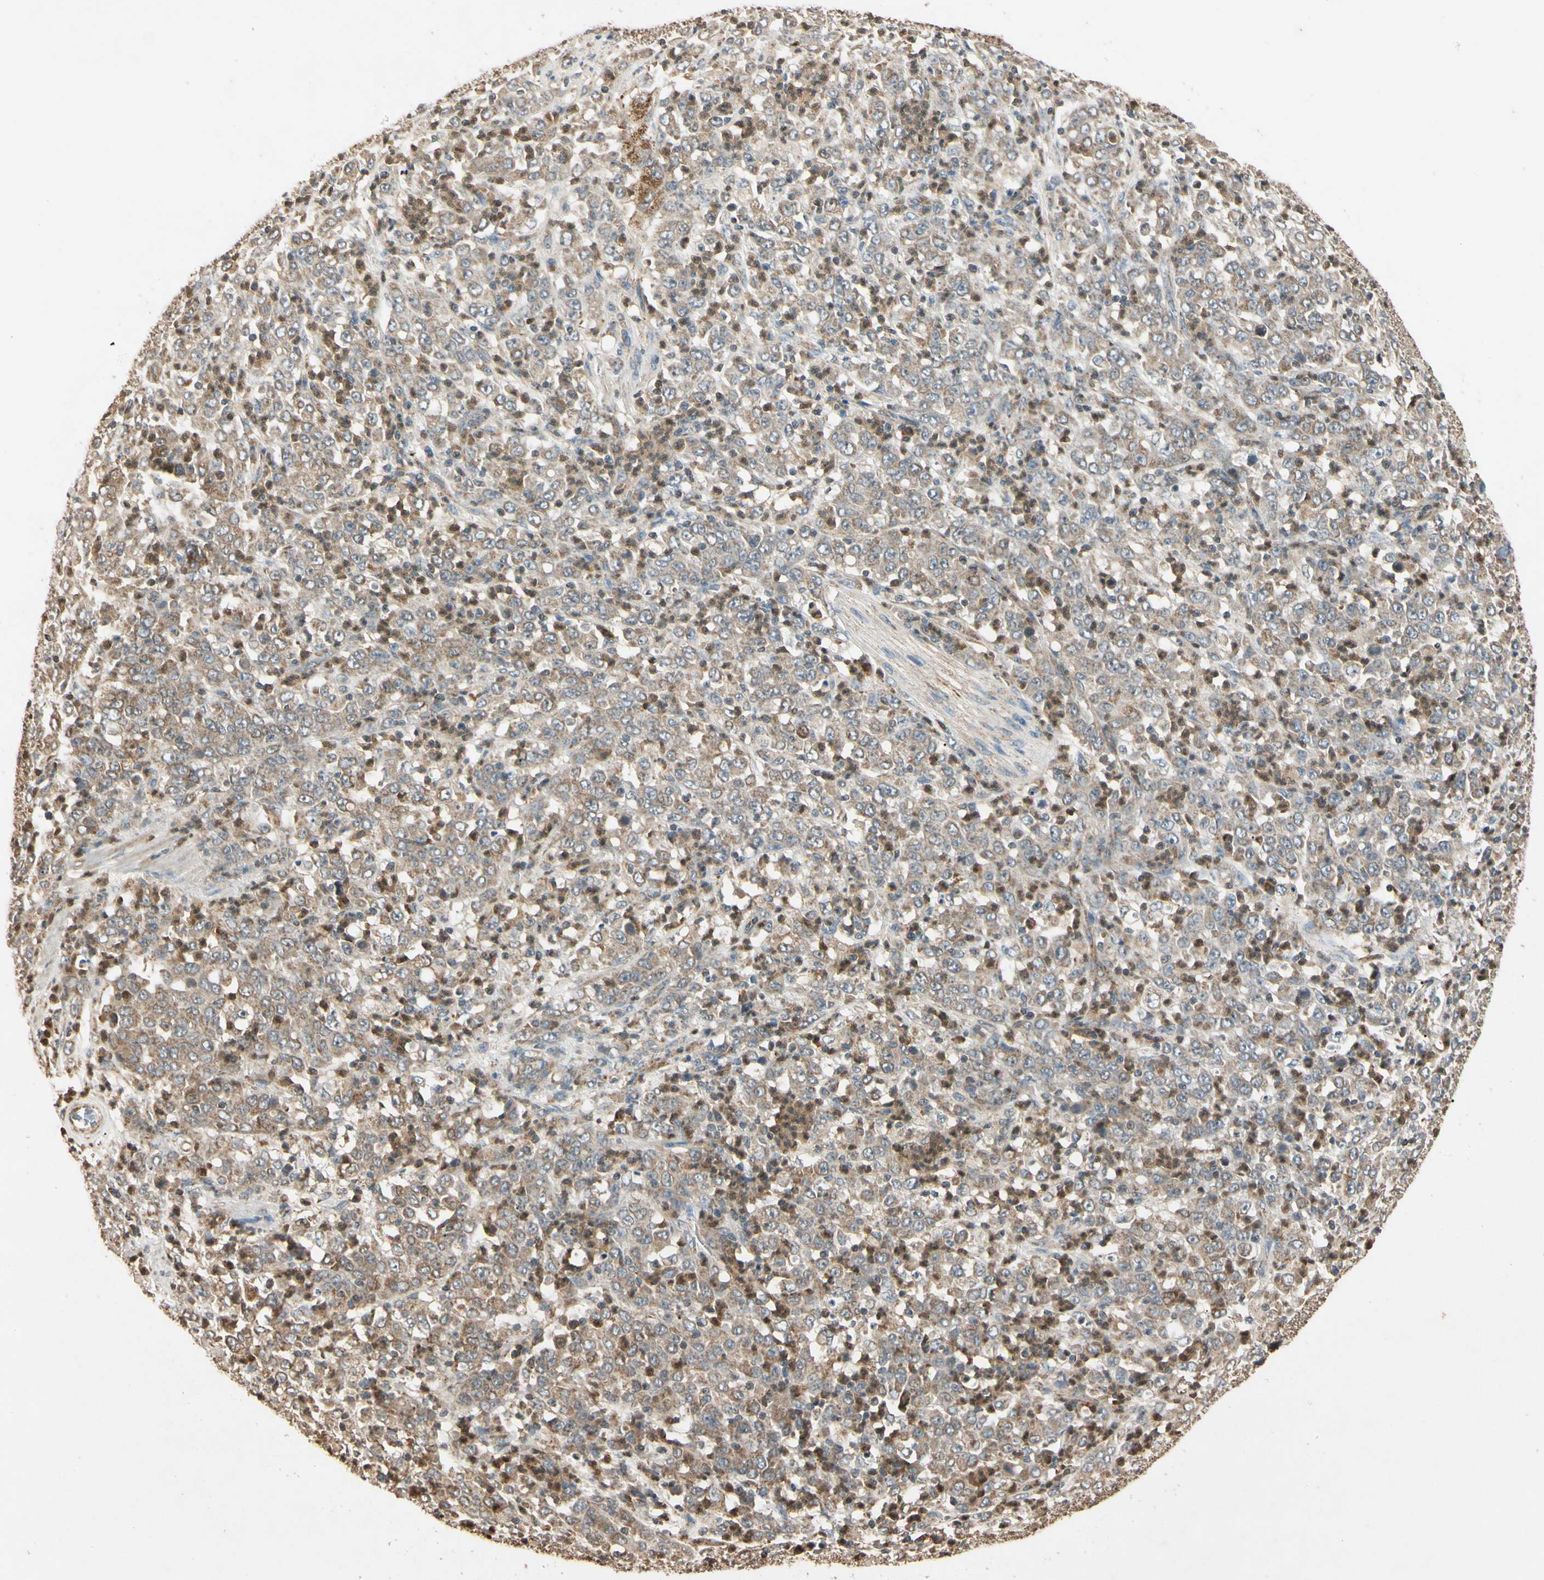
{"staining": {"intensity": "moderate", "quantity": ">75%", "location": "cytoplasmic/membranous"}, "tissue": "stomach cancer", "cell_type": "Tumor cells", "image_type": "cancer", "snomed": [{"axis": "morphology", "description": "Adenocarcinoma, NOS"}, {"axis": "topography", "description": "Stomach, lower"}], "caption": "The image displays staining of stomach adenocarcinoma, revealing moderate cytoplasmic/membranous protein expression (brown color) within tumor cells. Ihc stains the protein of interest in brown and the nuclei are stained blue.", "gene": "PRDX5", "patient": {"sex": "female", "age": 71}}